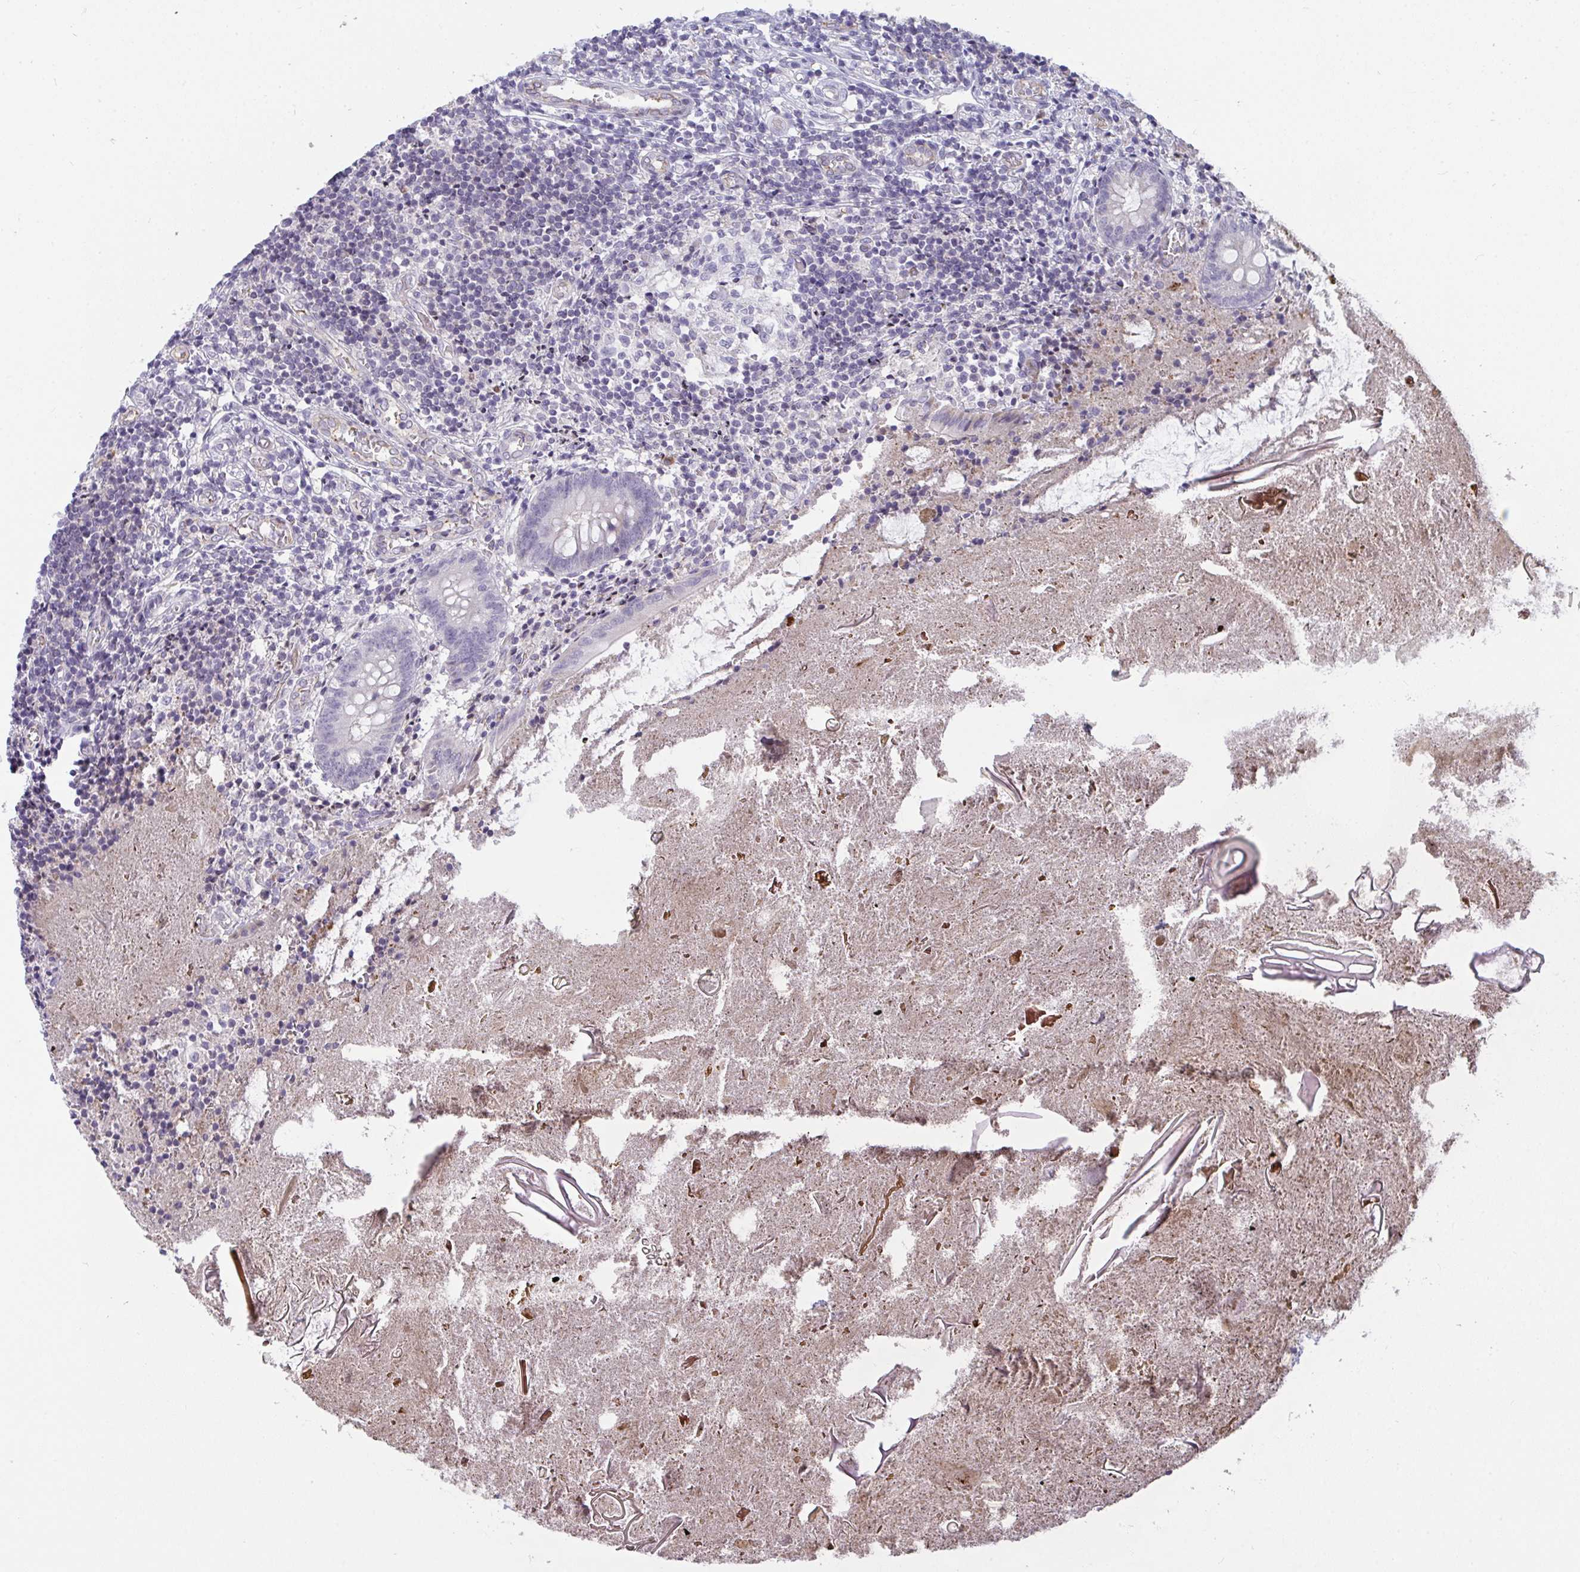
{"staining": {"intensity": "weak", "quantity": "<25%", "location": "cytoplasmic/membranous"}, "tissue": "appendix", "cell_type": "Glandular cells", "image_type": "normal", "snomed": [{"axis": "morphology", "description": "Normal tissue, NOS"}, {"axis": "topography", "description": "Appendix"}], "caption": "The photomicrograph demonstrates no significant positivity in glandular cells of appendix. (DAB (3,3'-diaminobenzidine) immunohistochemistry, high magnification).", "gene": "SEMA6B", "patient": {"sex": "female", "age": 17}}